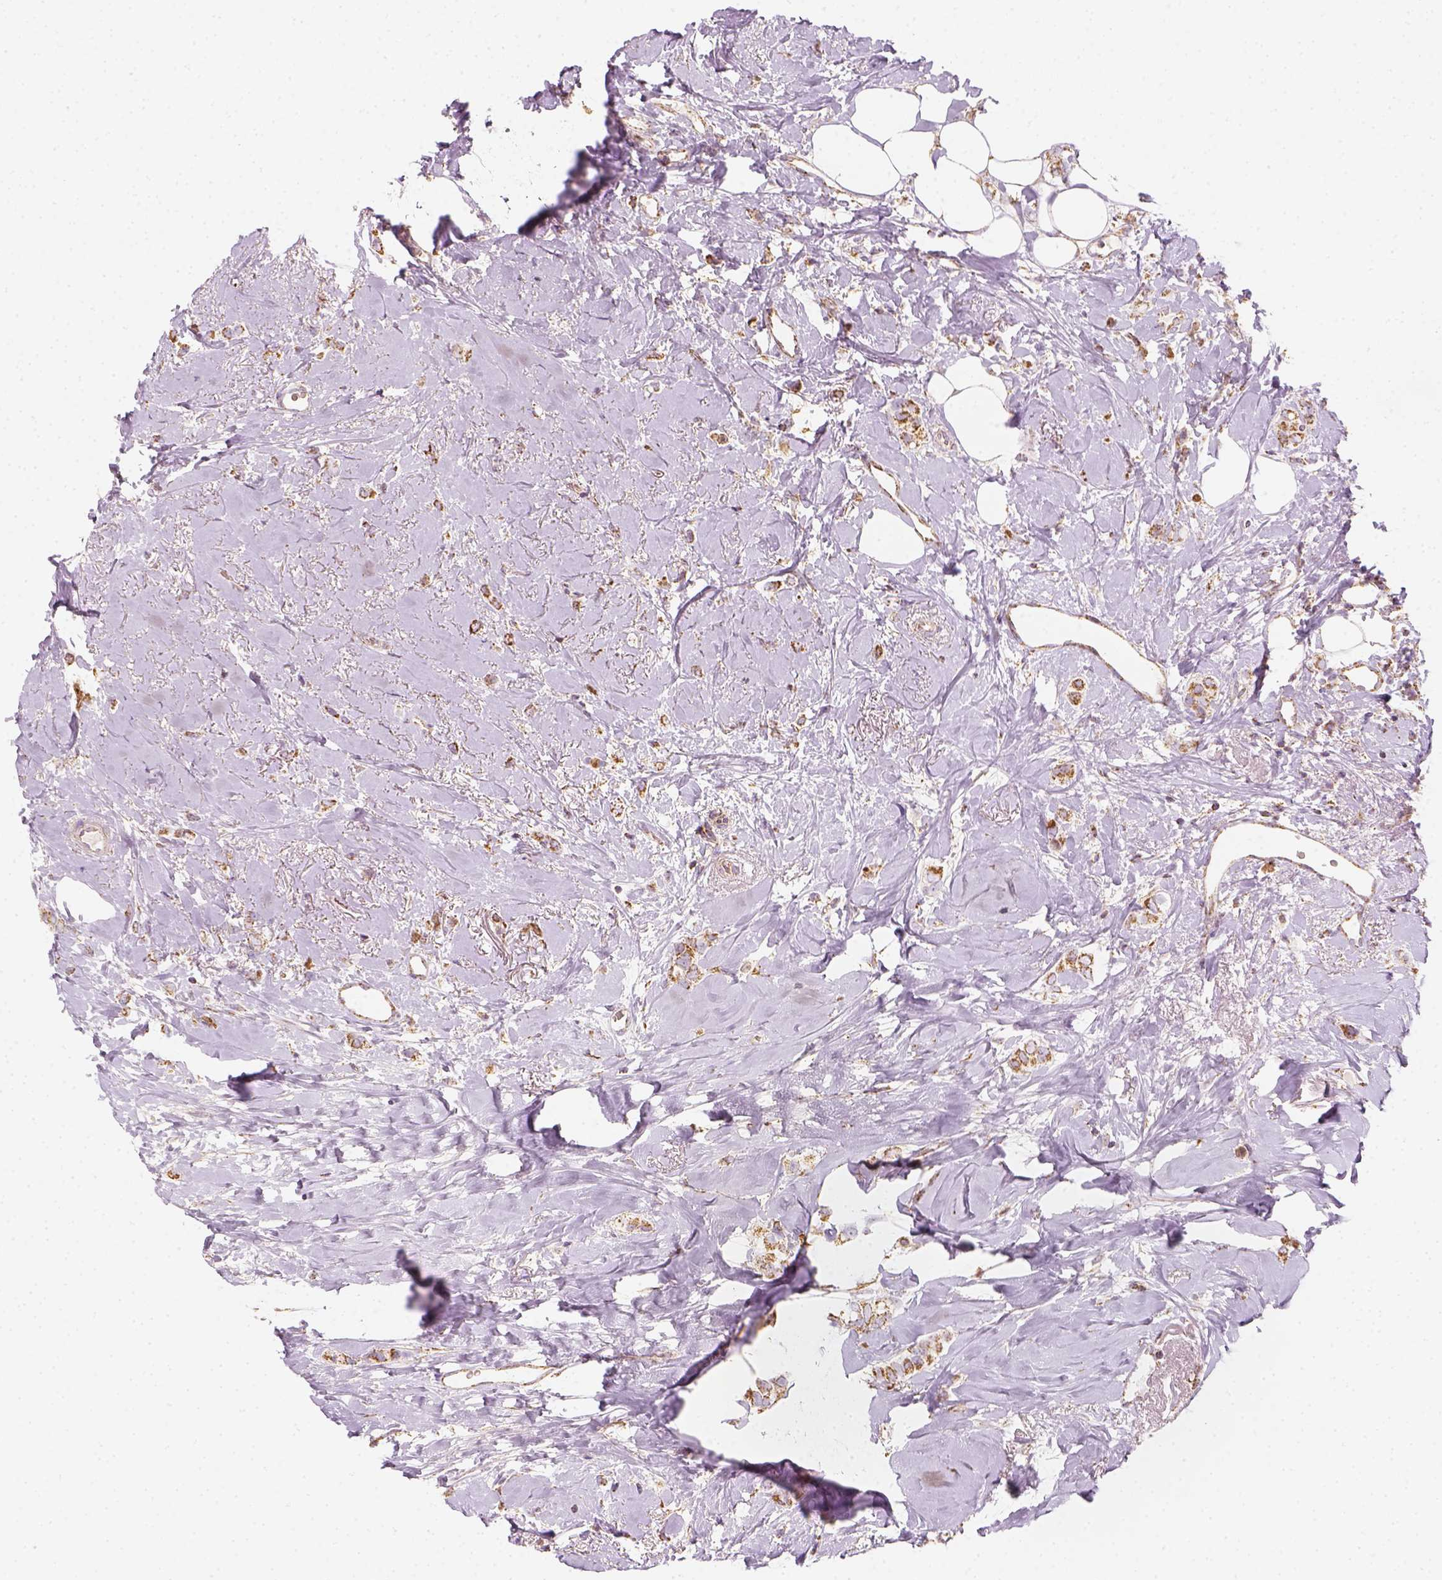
{"staining": {"intensity": "strong", "quantity": "<25%", "location": "cytoplasmic/membranous"}, "tissue": "breast cancer", "cell_type": "Tumor cells", "image_type": "cancer", "snomed": [{"axis": "morphology", "description": "Lobular carcinoma"}, {"axis": "topography", "description": "Breast"}], "caption": "Immunohistochemical staining of breast lobular carcinoma displays medium levels of strong cytoplasmic/membranous expression in about <25% of tumor cells.", "gene": "LCA5", "patient": {"sex": "female", "age": 66}}